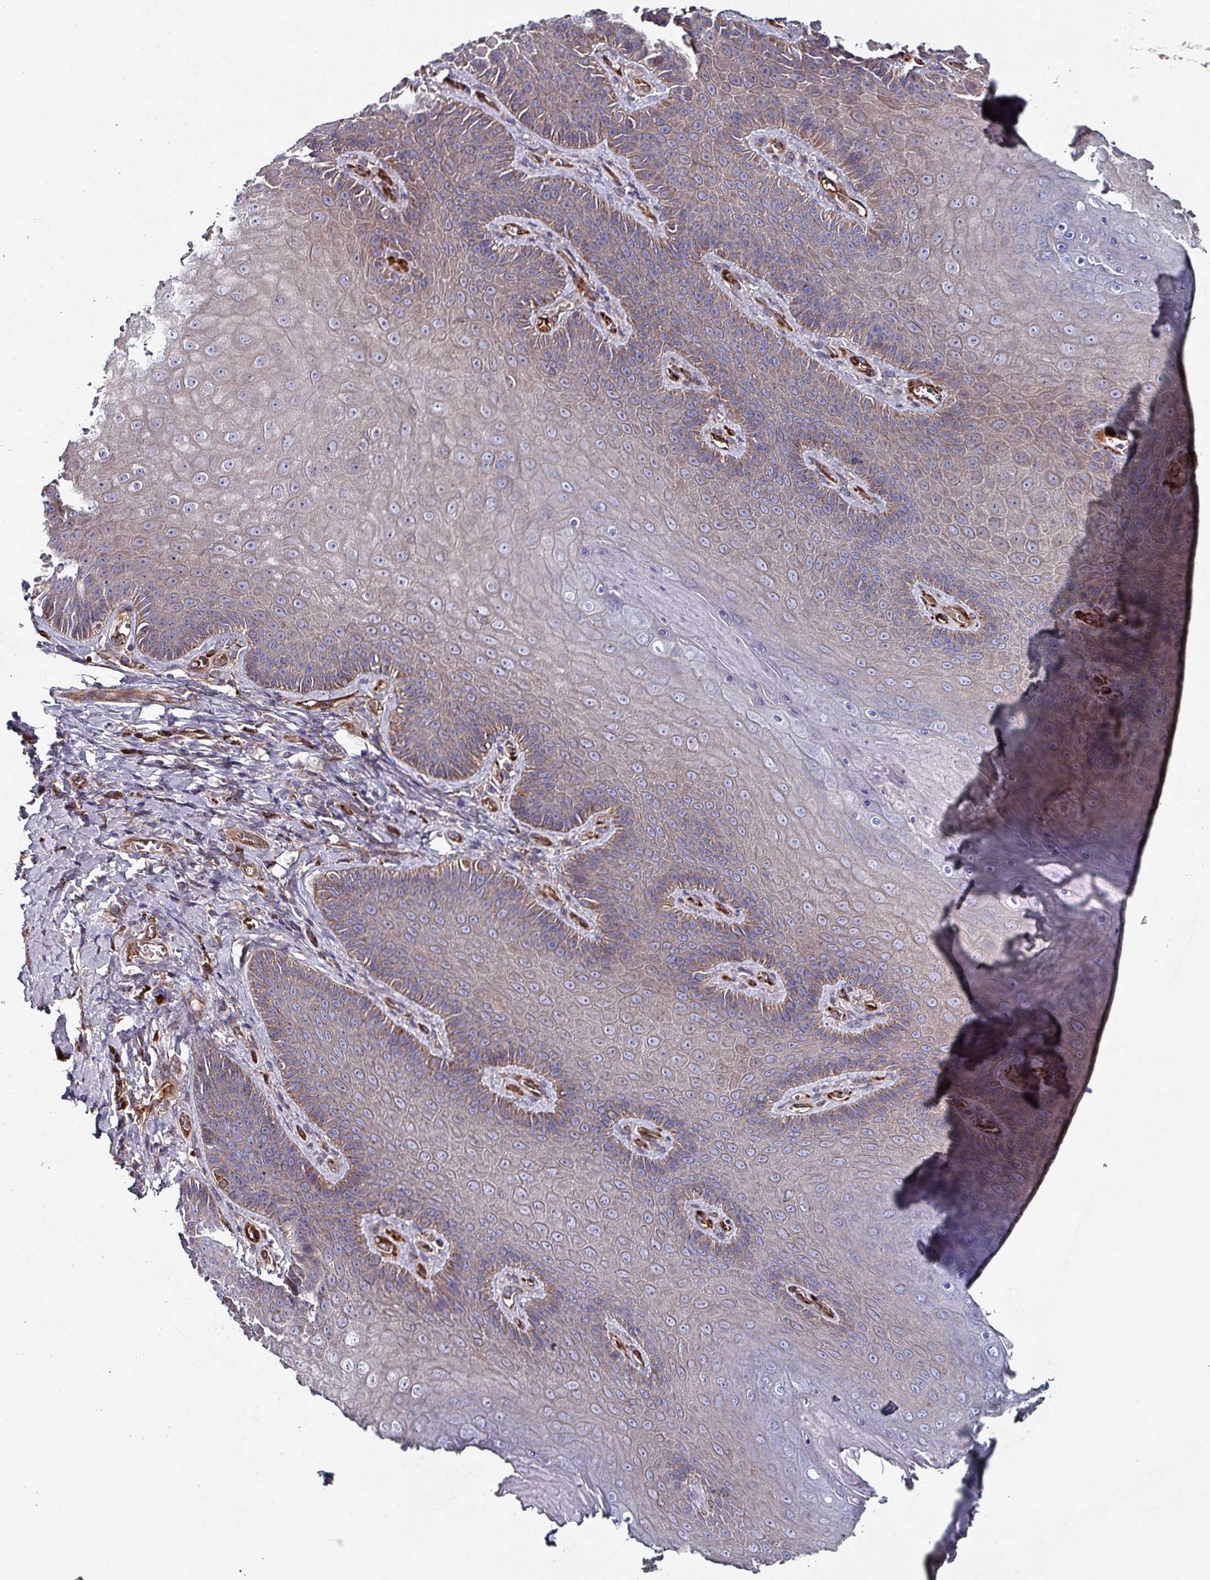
{"staining": {"intensity": "moderate", "quantity": "25%-75%", "location": "cytoplasmic/membranous"}, "tissue": "skin", "cell_type": "Epidermal cells", "image_type": "normal", "snomed": [{"axis": "morphology", "description": "Normal tissue, NOS"}, {"axis": "topography", "description": "Anal"}, {"axis": "topography", "description": "Peripheral nerve tissue"}], "caption": "DAB (3,3'-diaminobenzidine) immunohistochemical staining of benign human skin displays moderate cytoplasmic/membranous protein positivity in approximately 25%-75% of epidermal cells. (DAB IHC, brown staining for protein, blue staining for nuclei).", "gene": "ANO10", "patient": {"sex": "male", "age": 53}}